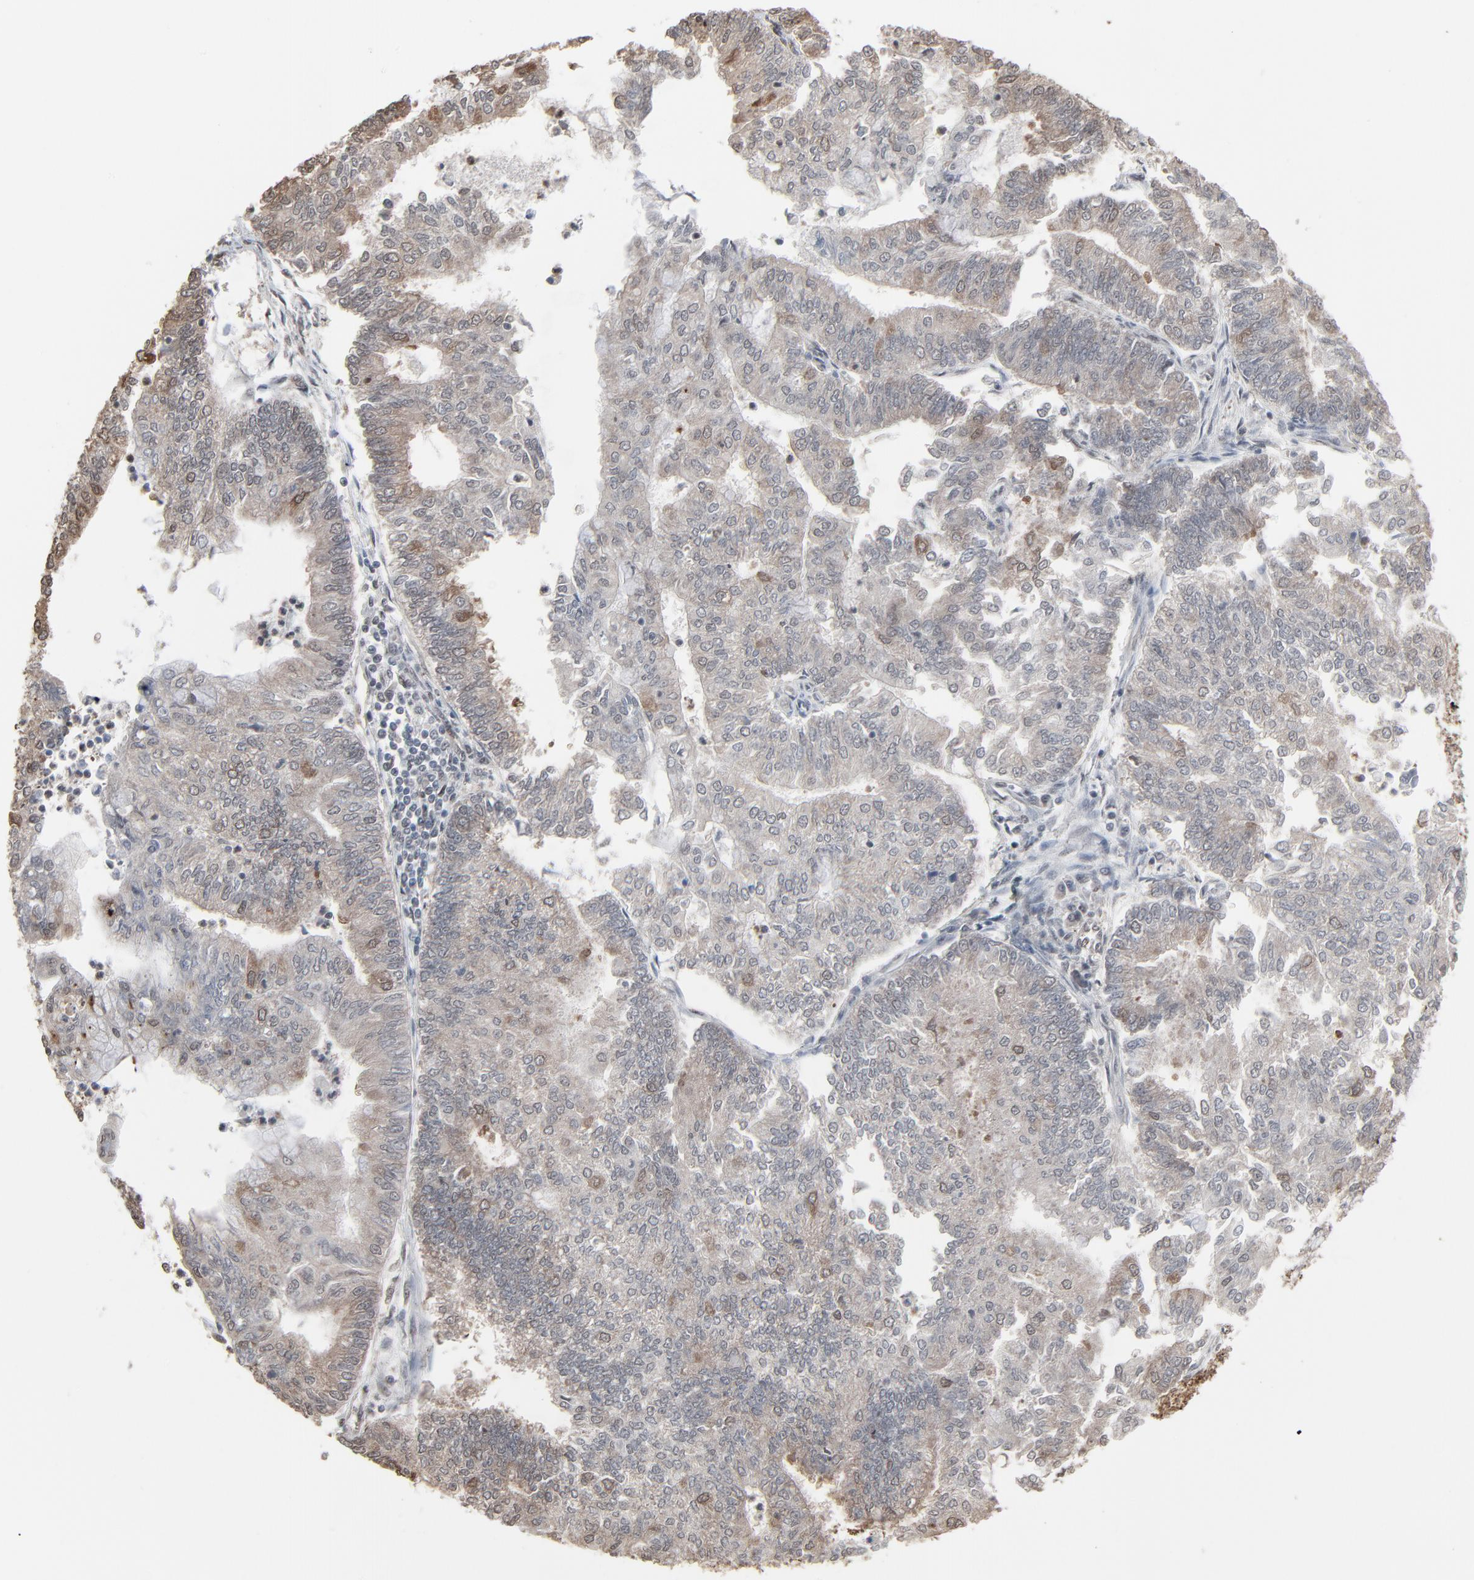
{"staining": {"intensity": "moderate", "quantity": "25%-75%", "location": "cytoplasmic/membranous,nuclear"}, "tissue": "endometrial cancer", "cell_type": "Tumor cells", "image_type": "cancer", "snomed": [{"axis": "morphology", "description": "Adenocarcinoma, NOS"}, {"axis": "topography", "description": "Endometrium"}], "caption": "Moderate cytoplasmic/membranous and nuclear staining is present in about 25%-75% of tumor cells in endometrial cancer.", "gene": "MEIS2", "patient": {"sex": "female", "age": 59}}